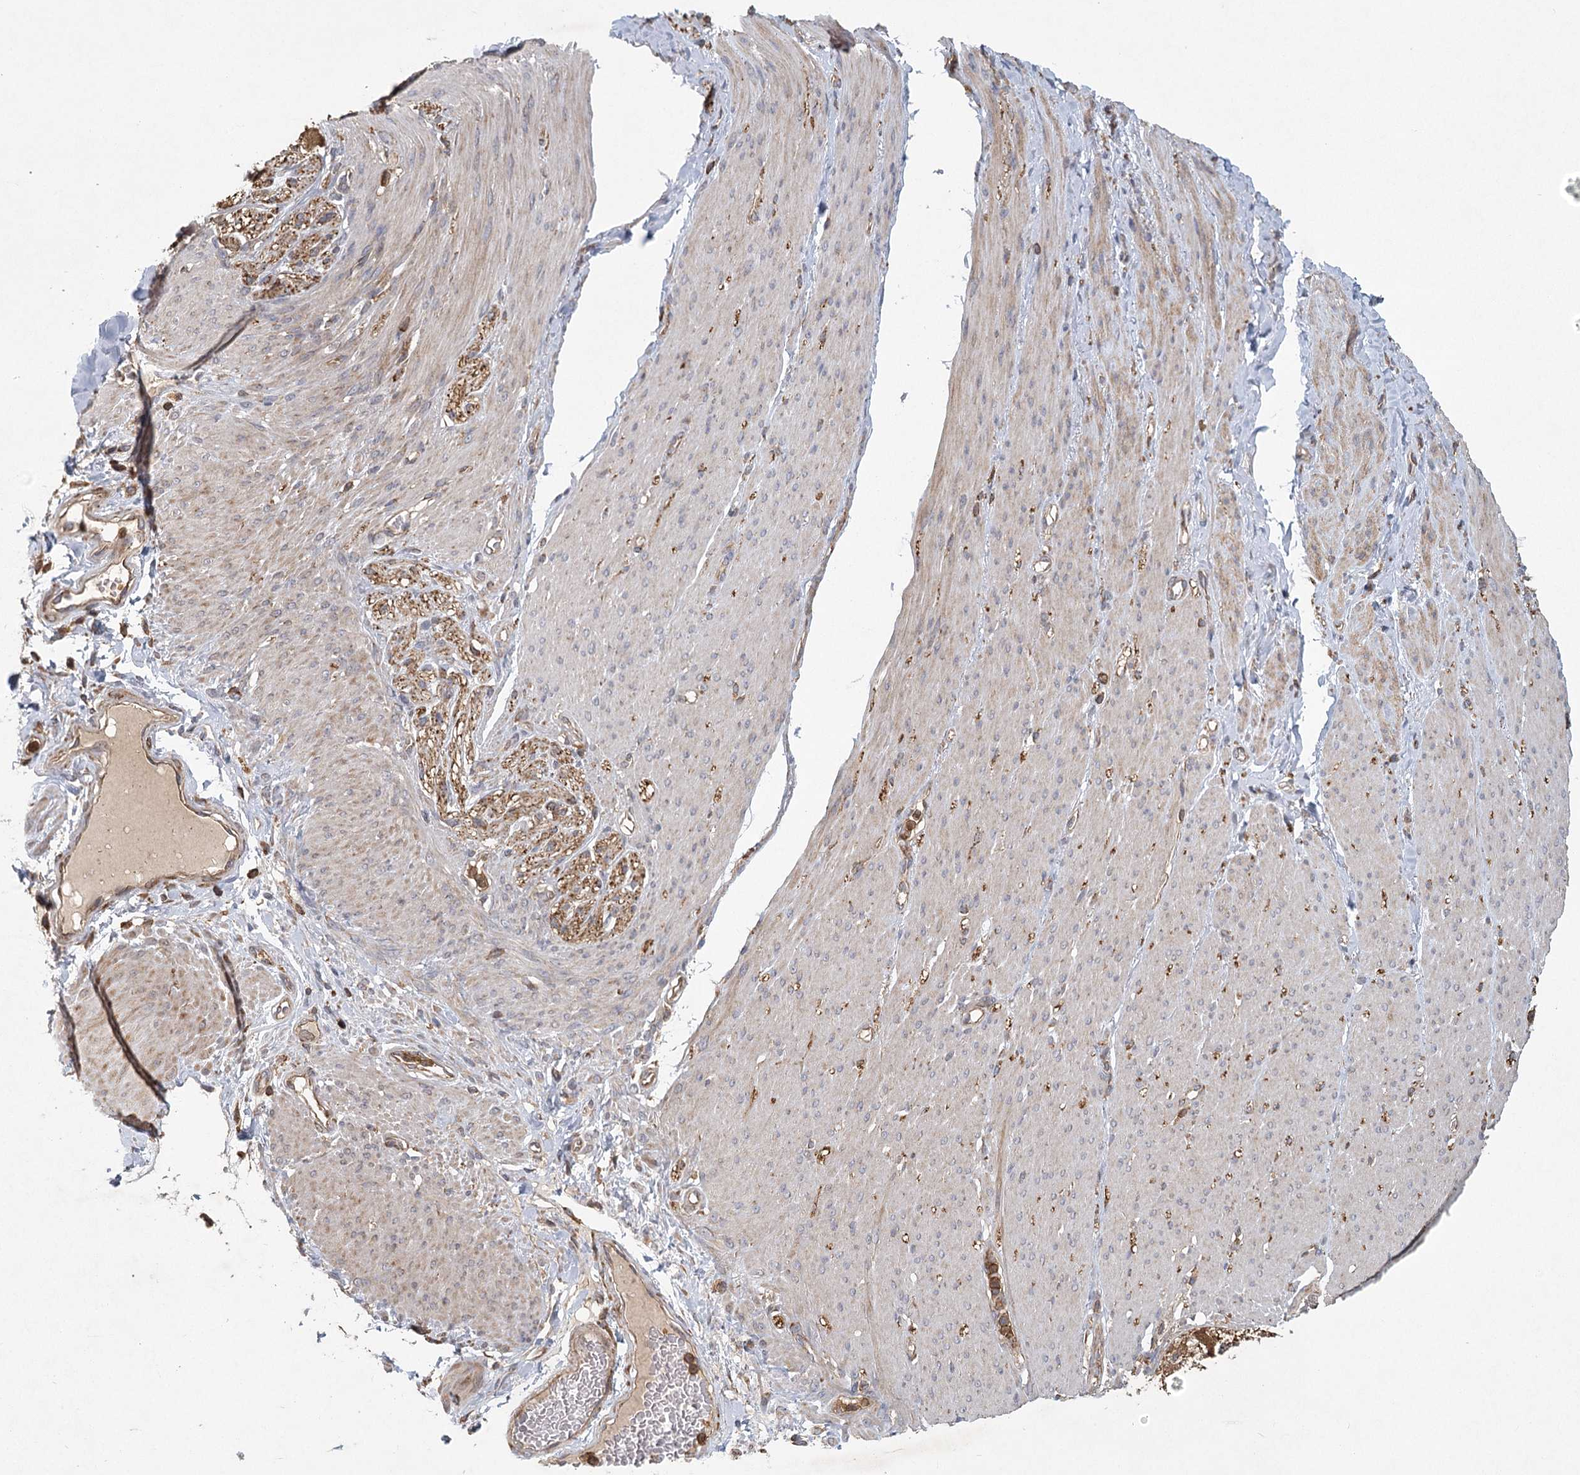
{"staining": {"intensity": "negative", "quantity": "none", "location": "none"}, "tissue": "adipose tissue", "cell_type": "Adipocytes", "image_type": "normal", "snomed": [{"axis": "morphology", "description": "Normal tissue, NOS"}, {"axis": "topography", "description": "Colon"}, {"axis": "topography", "description": "Peripheral nerve tissue"}], "caption": "Micrograph shows no protein positivity in adipocytes of normal adipose tissue. (Stains: DAB immunohistochemistry (IHC) with hematoxylin counter stain, Microscopy: brightfield microscopy at high magnification).", "gene": "PLEKHA7", "patient": {"sex": "female", "age": 61}}